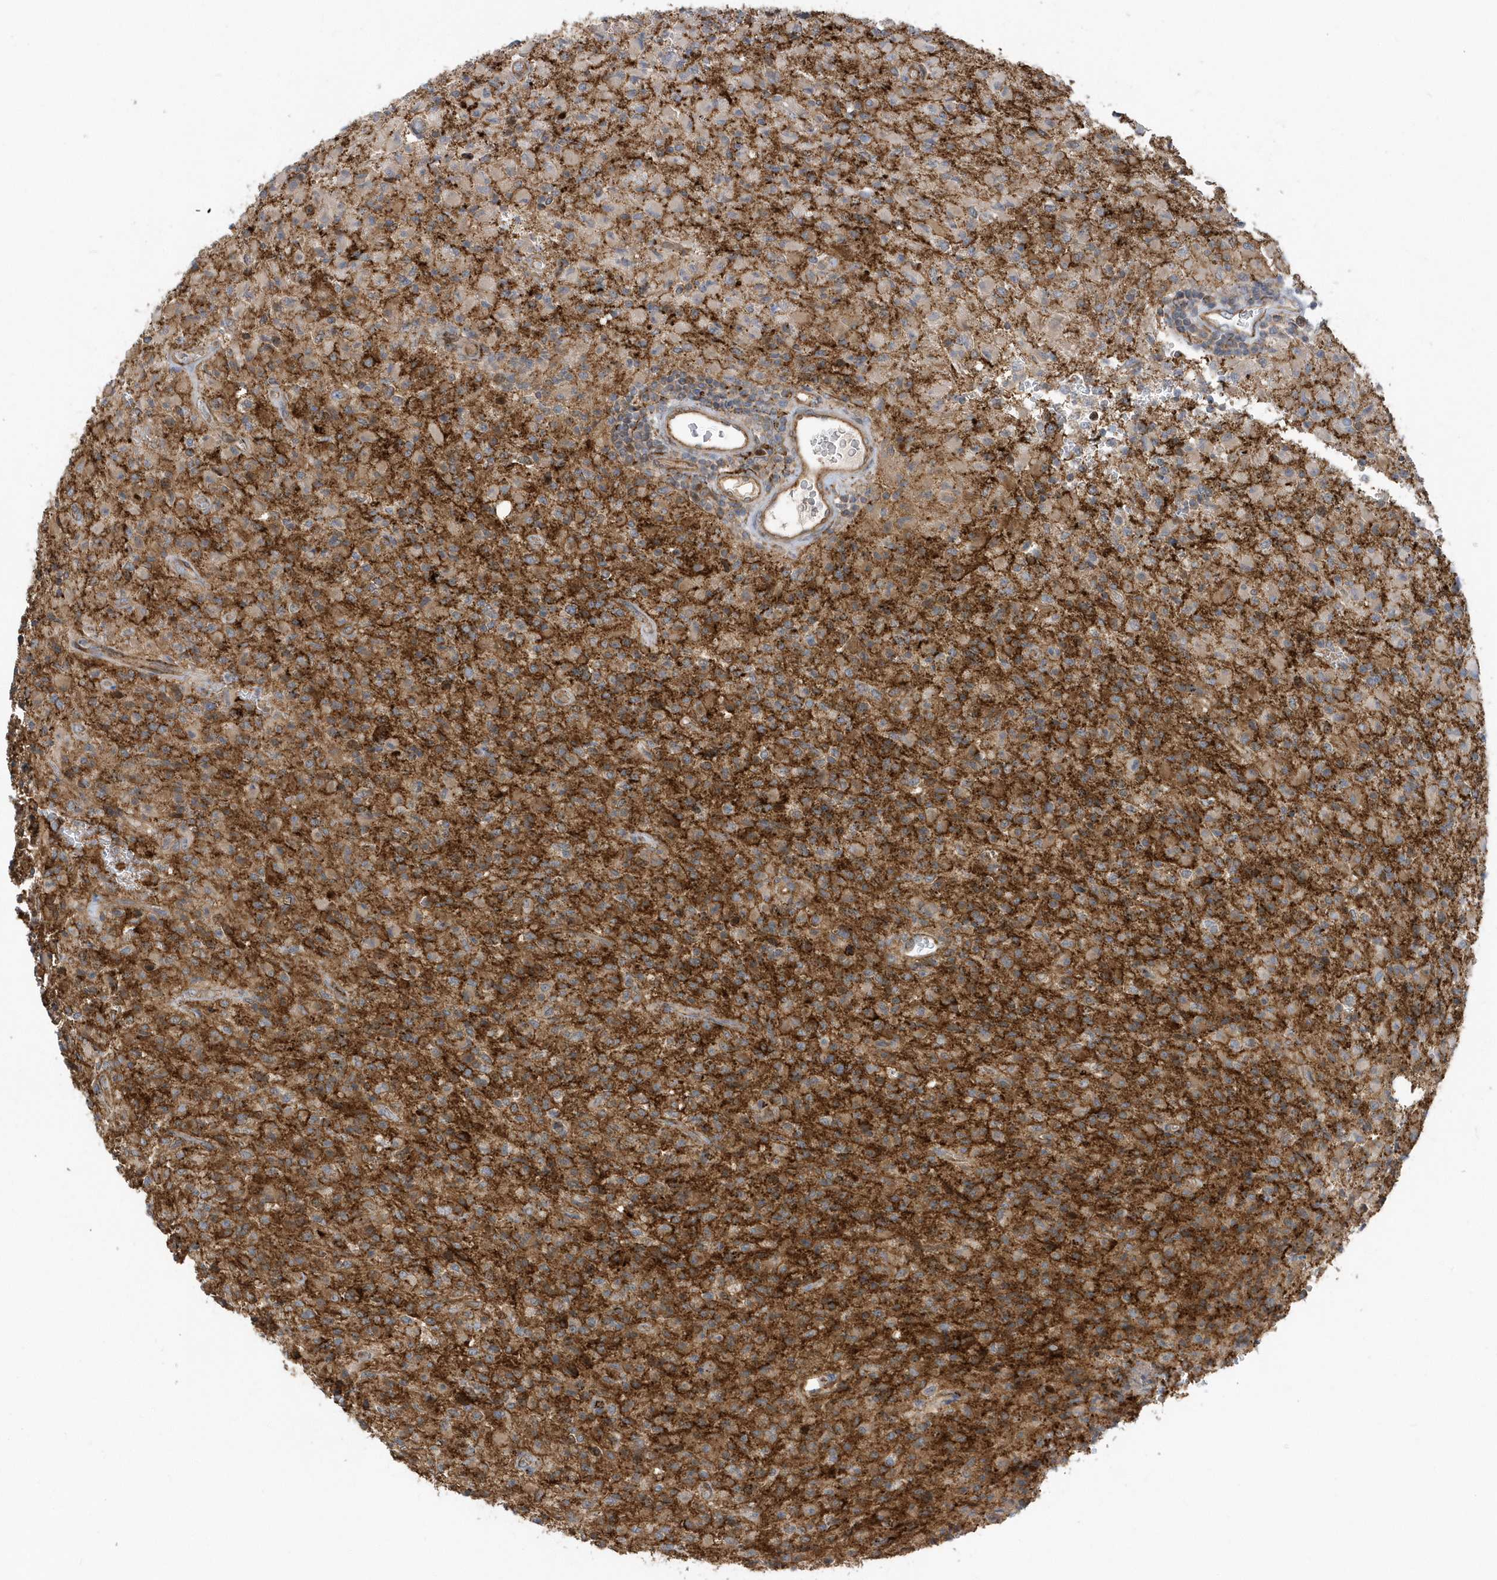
{"staining": {"intensity": "moderate", "quantity": "<25%", "location": "cytoplasmic/membranous"}, "tissue": "glioma", "cell_type": "Tumor cells", "image_type": "cancer", "snomed": [{"axis": "morphology", "description": "Glioma, malignant, High grade"}, {"axis": "topography", "description": "Brain"}], "caption": "There is low levels of moderate cytoplasmic/membranous staining in tumor cells of malignant glioma (high-grade), as demonstrated by immunohistochemical staining (brown color).", "gene": "HRH4", "patient": {"sex": "female", "age": 57}}